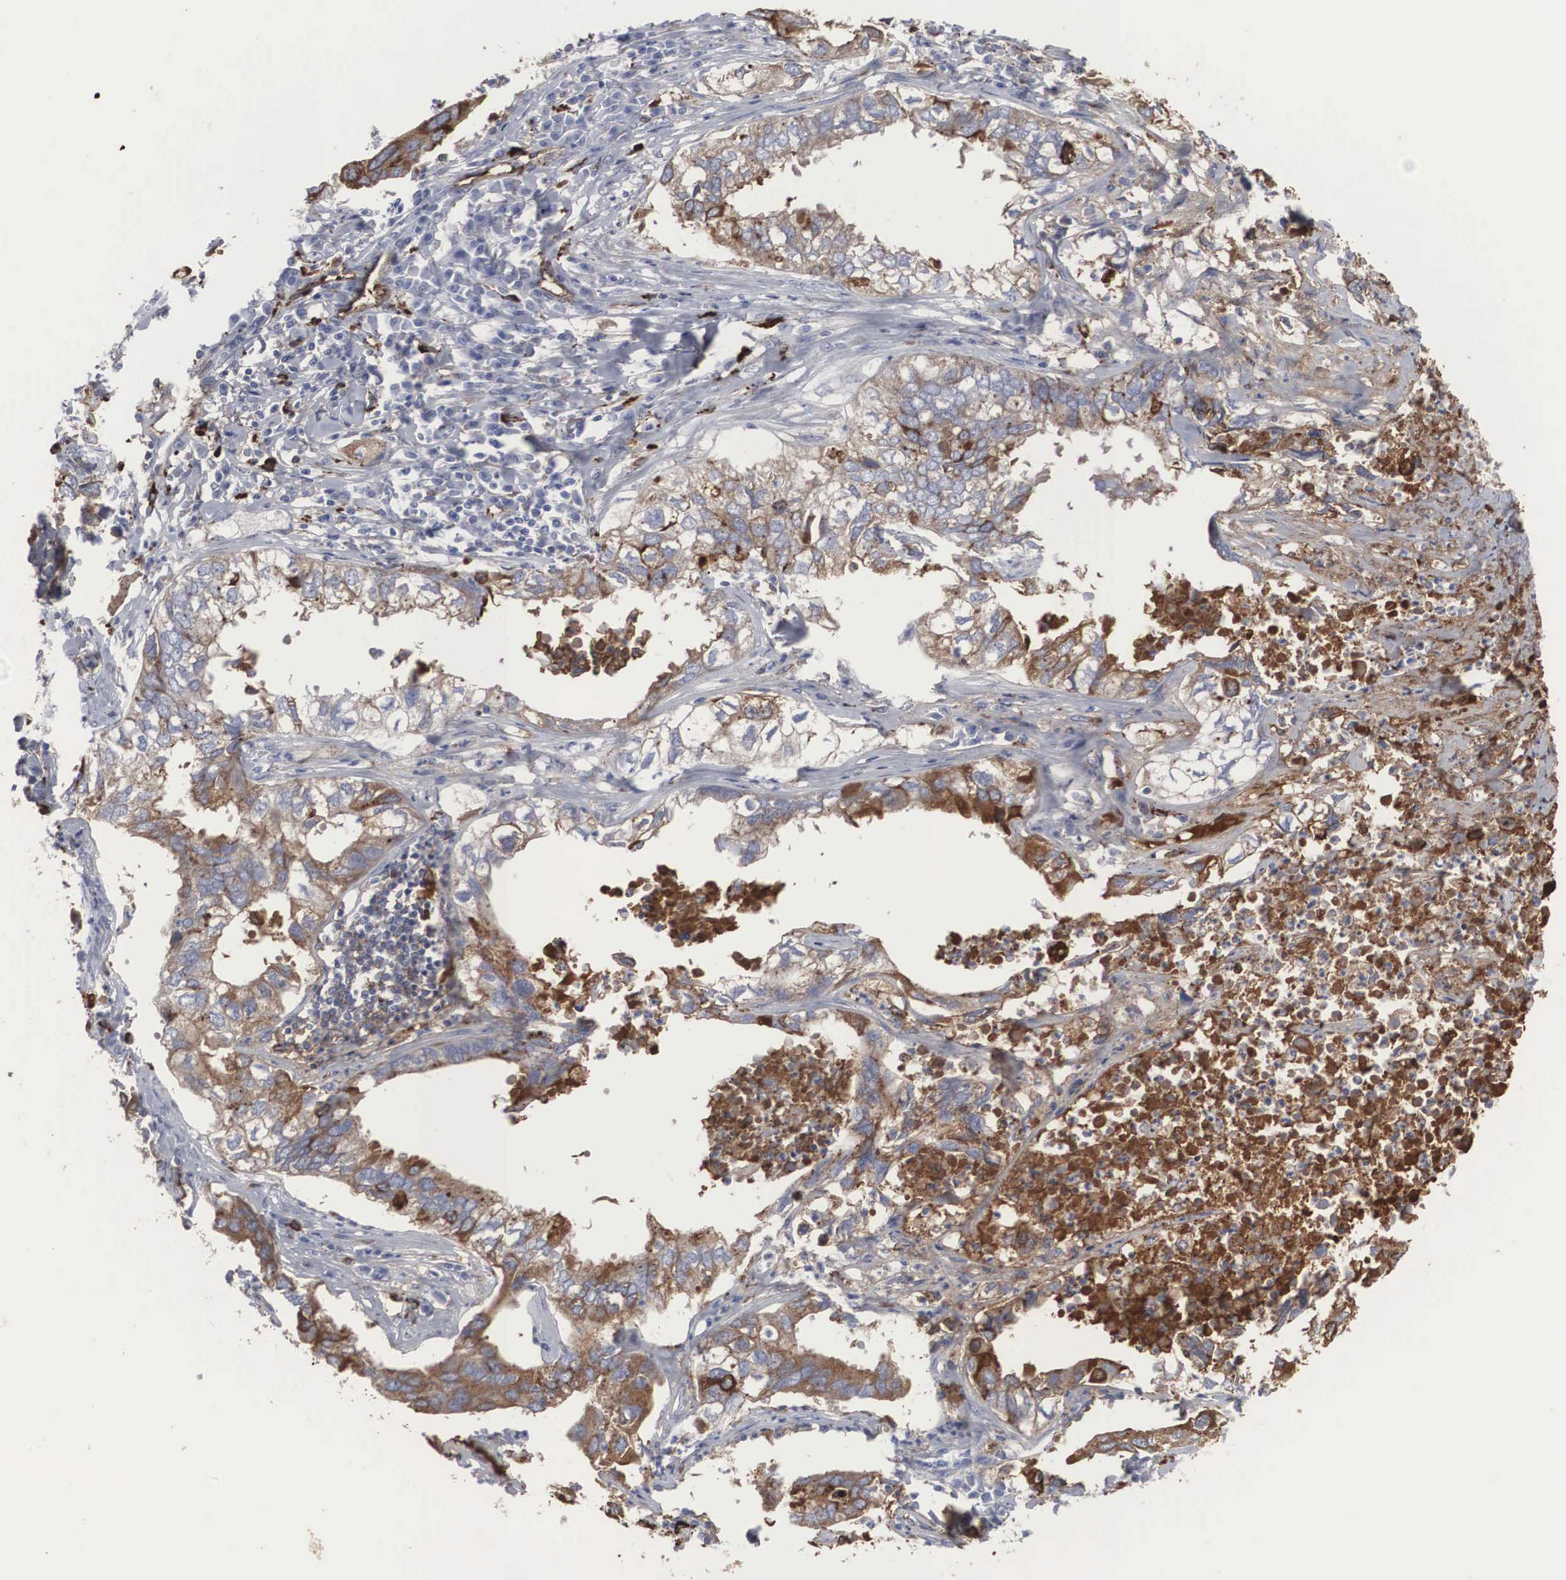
{"staining": {"intensity": "moderate", "quantity": "25%-75%", "location": "cytoplasmic/membranous"}, "tissue": "lung cancer", "cell_type": "Tumor cells", "image_type": "cancer", "snomed": [{"axis": "morphology", "description": "Adenocarcinoma, NOS"}, {"axis": "topography", "description": "Lung"}], "caption": "Human lung adenocarcinoma stained with a protein marker demonstrates moderate staining in tumor cells.", "gene": "LGALS3BP", "patient": {"sex": "male", "age": 48}}